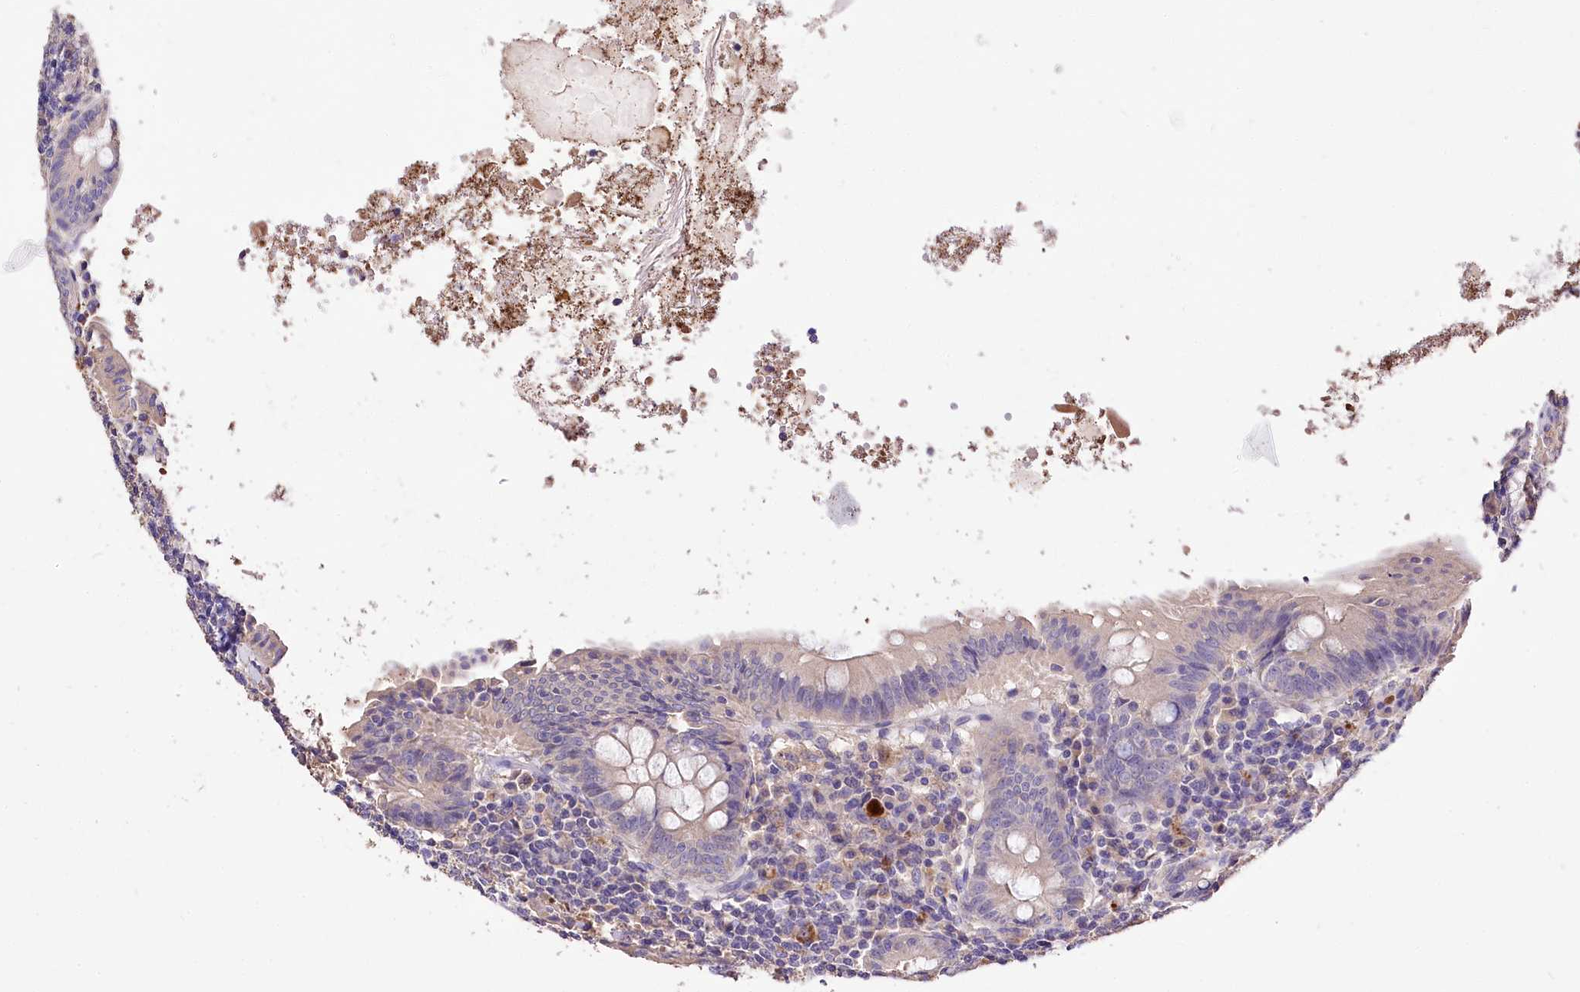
{"staining": {"intensity": "negative", "quantity": "none", "location": "none"}, "tissue": "appendix", "cell_type": "Glandular cells", "image_type": "normal", "snomed": [{"axis": "morphology", "description": "Normal tissue, NOS"}, {"axis": "topography", "description": "Appendix"}], "caption": "The IHC histopathology image has no significant expression in glandular cells of appendix.", "gene": "PCYOX1L", "patient": {"sex": "female", "age": 54}}